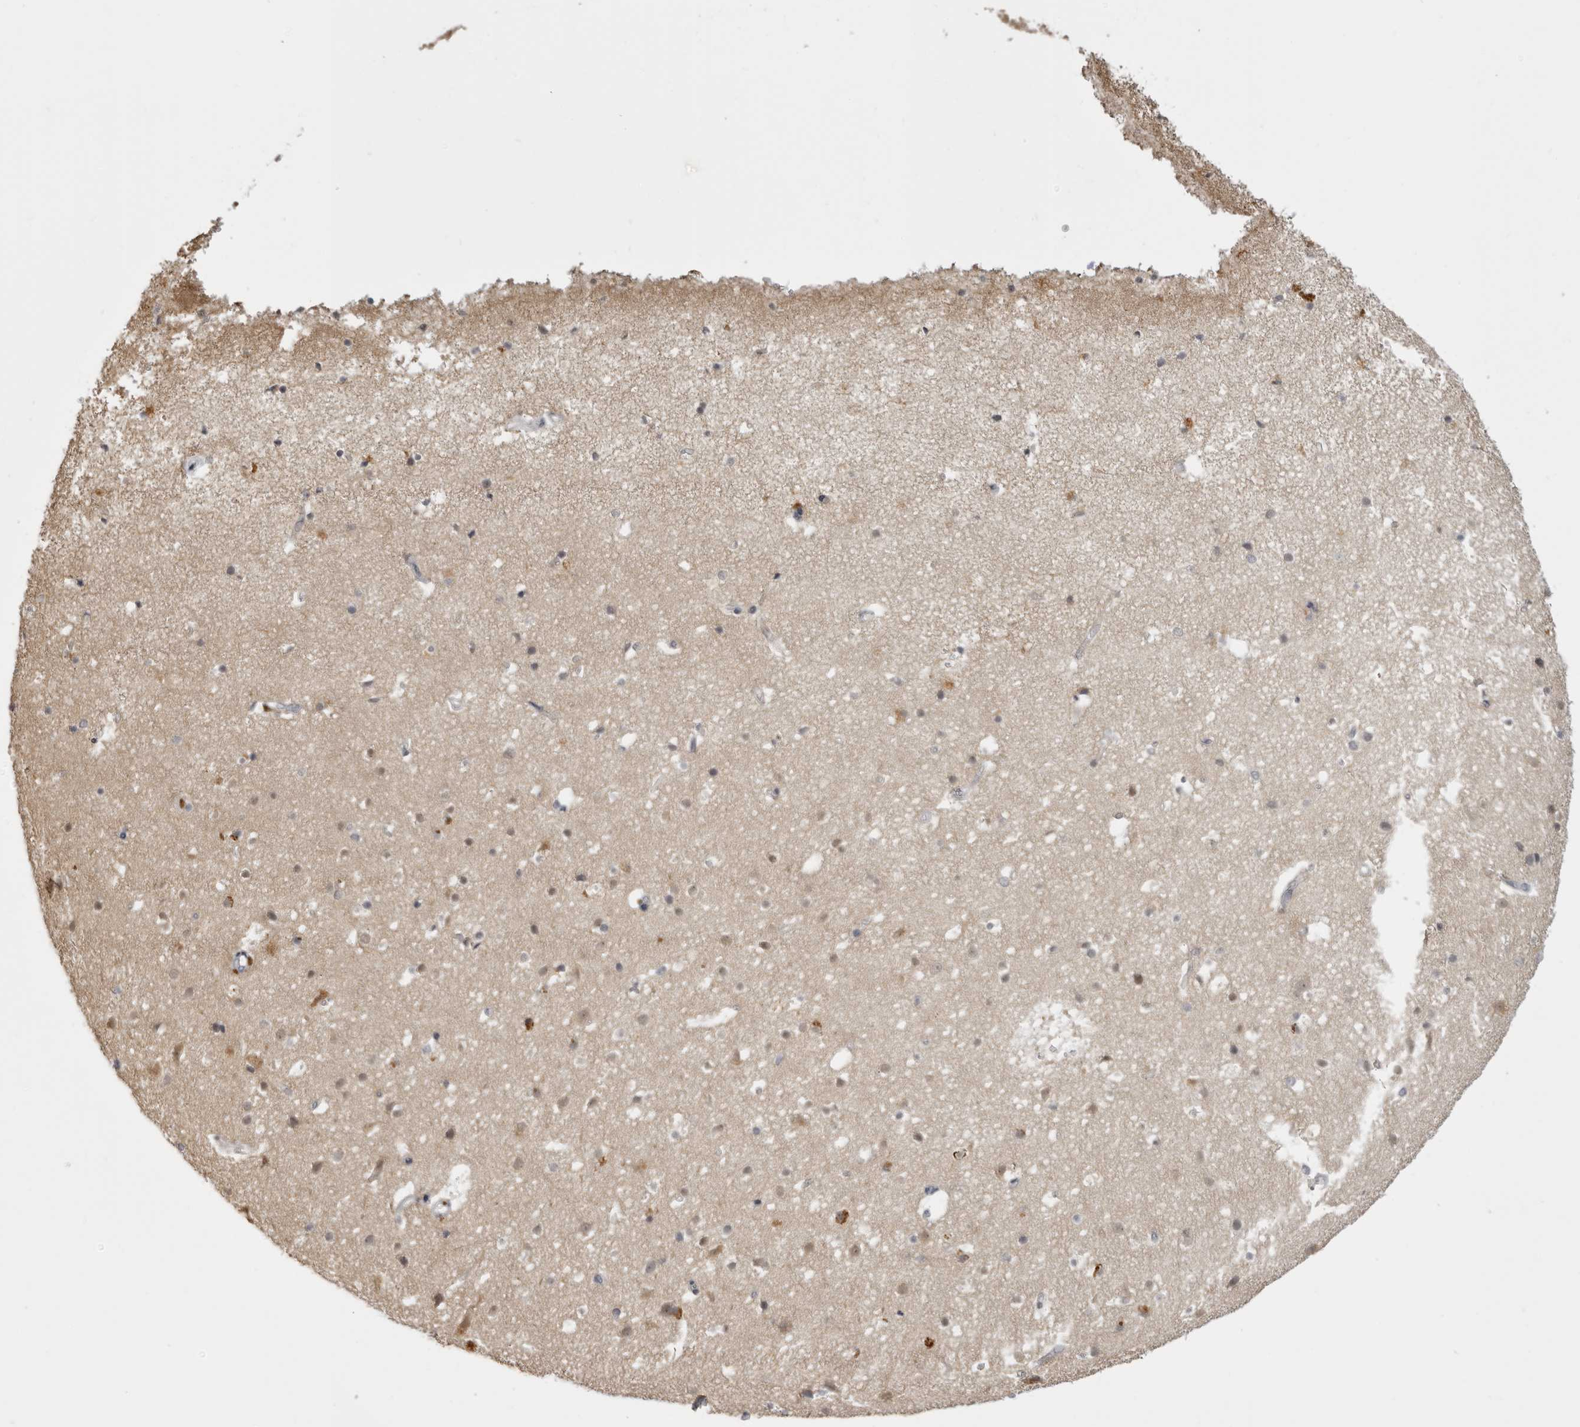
{"staining": {"intensity": "negative", "quantity": "none", "location": "none"}, "tissue": "cerebral cortex", "cell_type": "Endothelial cells", "image_type": "normal", "snomed": [{"axis": "morphology", "description": "Normal tissue, NOS"}, {"axis": "topography", "description": "Cerebral cortex"}], "caption": "A photomicrograph of cerebral cortex stained for a protein demonstrates no brown staining in endothelial cells.", "gene": "EPHA10", "patient": {"sex": "male", "age": 54}}